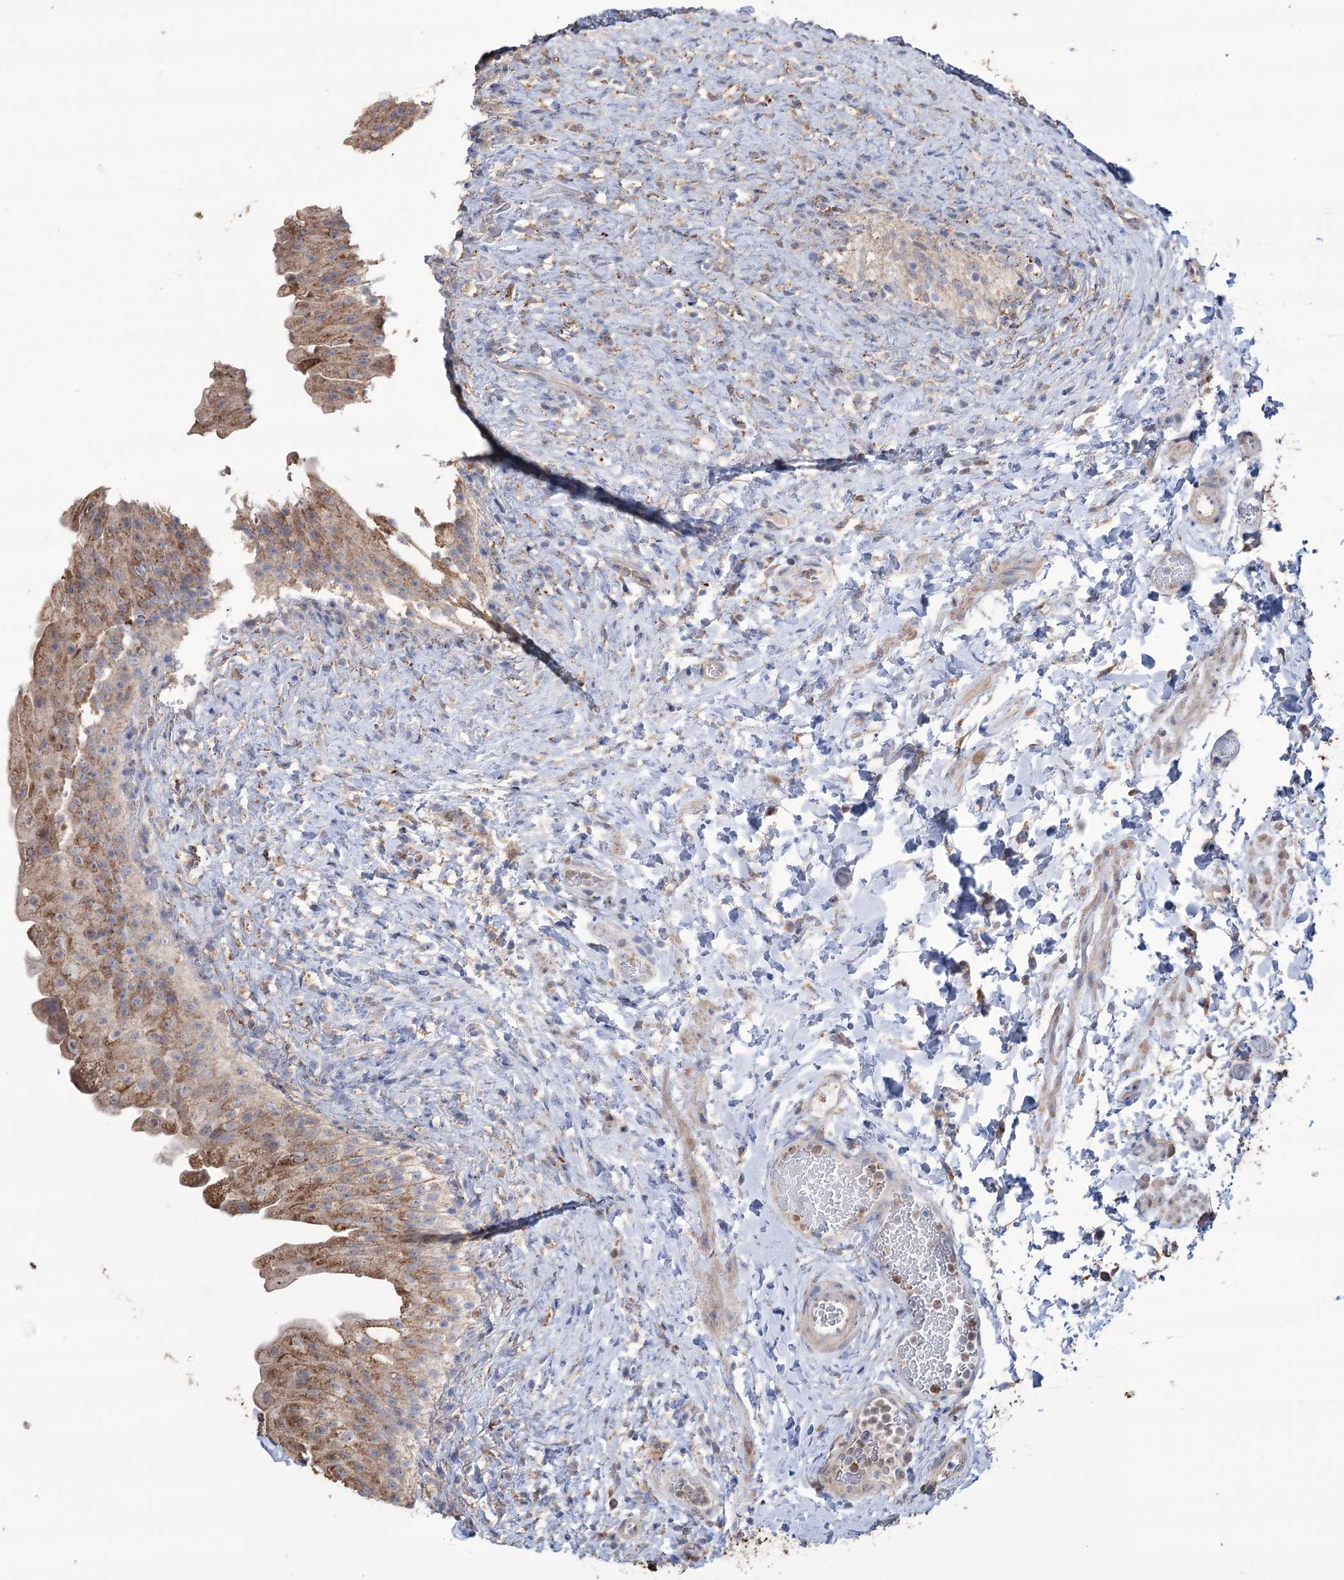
{"staining": {"intensity": "moderate", "quantity": ">75%", "location": "cytoplasmic/membranous"}, "tissue": "urinary bladder", "cell_type": "Urothelial cells", "image_type": "normal", "snomed": [{"axis": "morphology", "description": "Normal tissue, NOS"}, {"axis": "topography", "description": "Urinary bladder"}], "caption": "About >75% of urothelial cells in normal human urinary bladder reveal moderate cytoplasmic/membranous protein staining as visualized by brown immunohistochemical staining.", "gene": "TRIM71", "patient": {"sex": "female", "age": 27}}